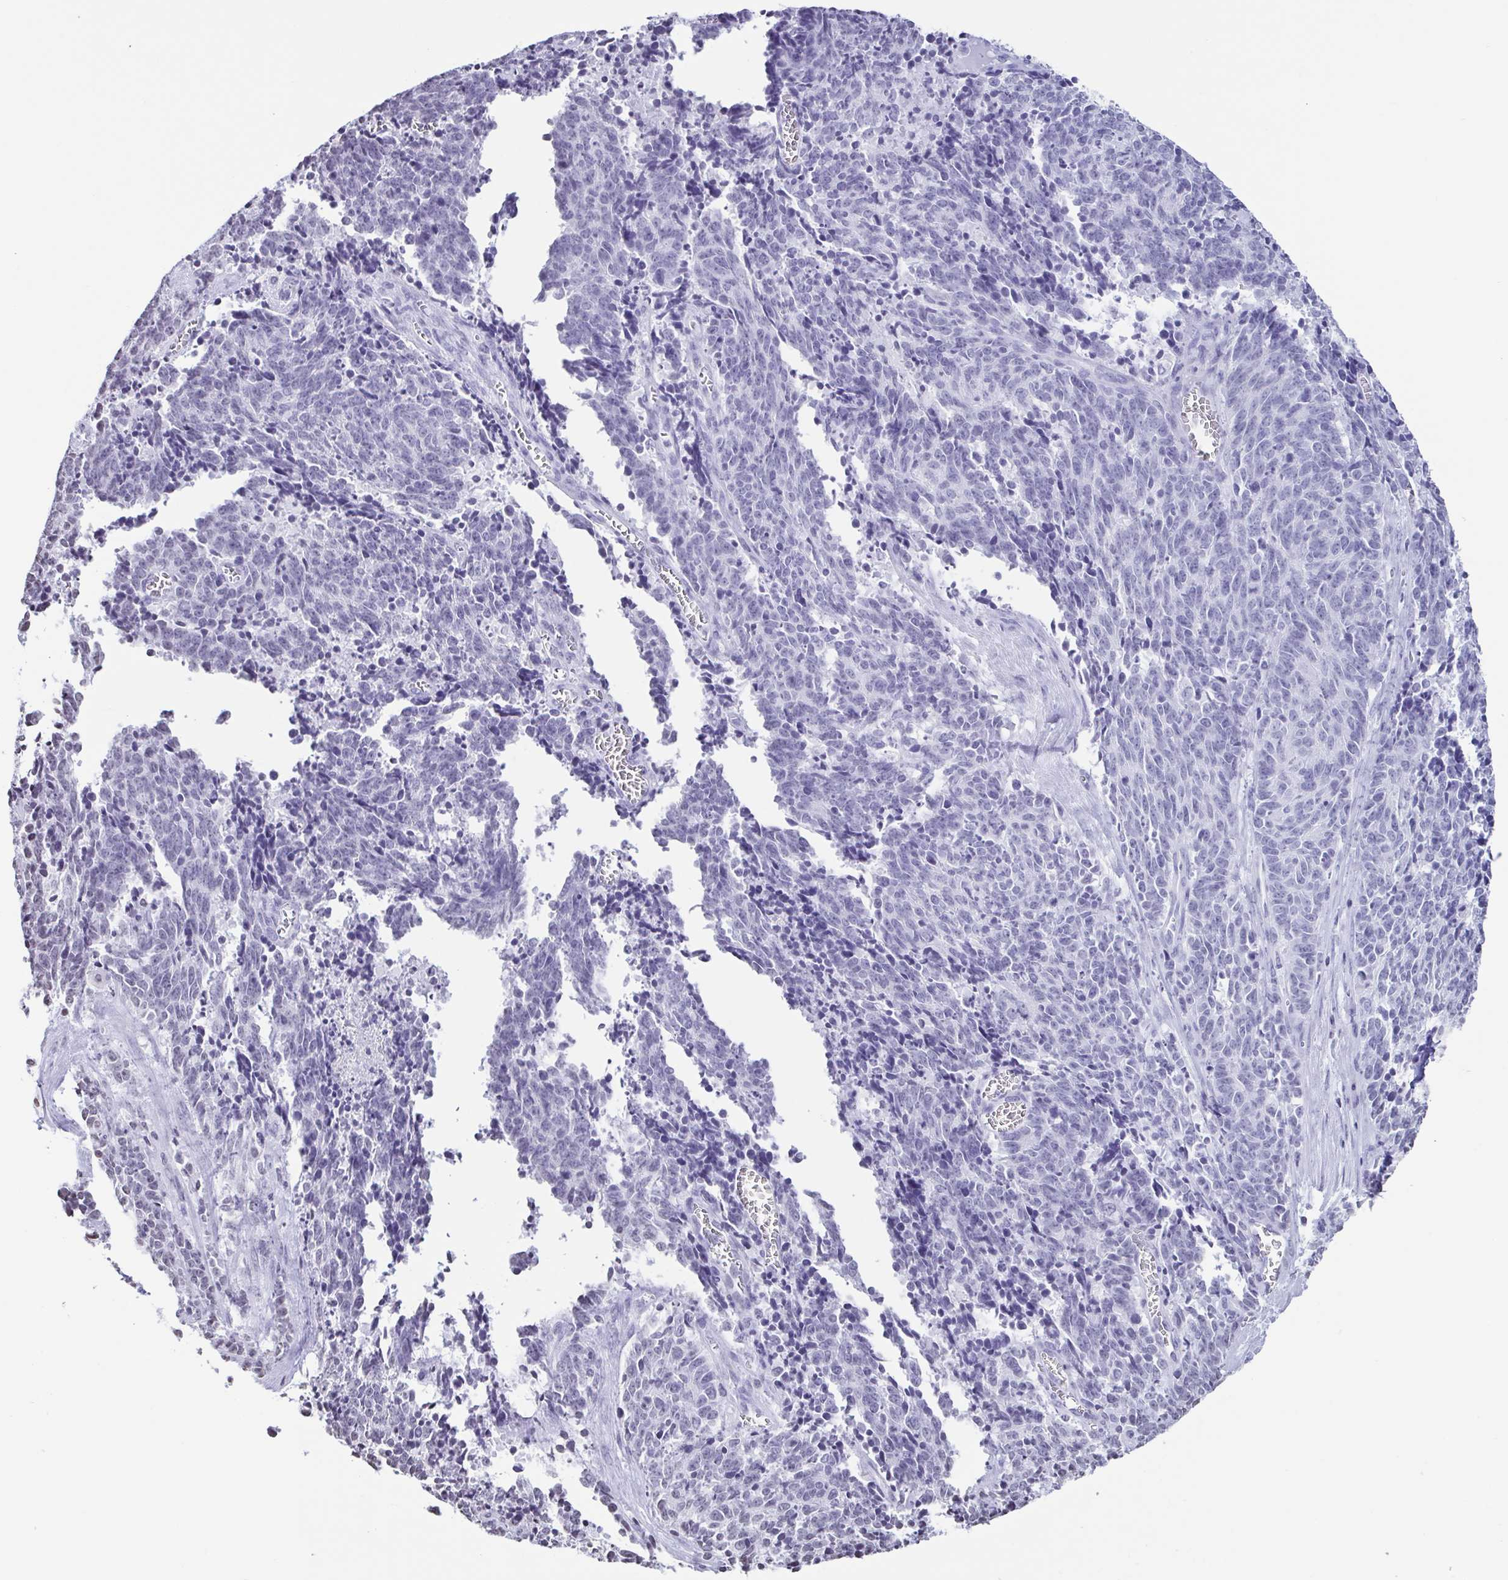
{"staining": {"intensity": "negative", "quantity": "none", "location": "none"}, "tissue": "cervical cancer", "cell_type": "Tumor cells", "image_type": "cancer", "snomed": [{"axis": "morphology", "description": "Squamous cell carcinoma, NOS"}, {"axis": "topography", "description": "Cervix"}], "caption": "IHC photomicrograph of neoplastic tissue: squamous cell carcinoma (cervical) stained with DAB (3,3'-diaminobenzidine) displays no significant protein staining in tumor cells. Brightfield microscopy of immunohistochemistry stained with DAB (brown) and hematoxylin (blue), captured at high magnification.", "gene": "VCY1B", "patient": {"sex": "female", "age": 29}}